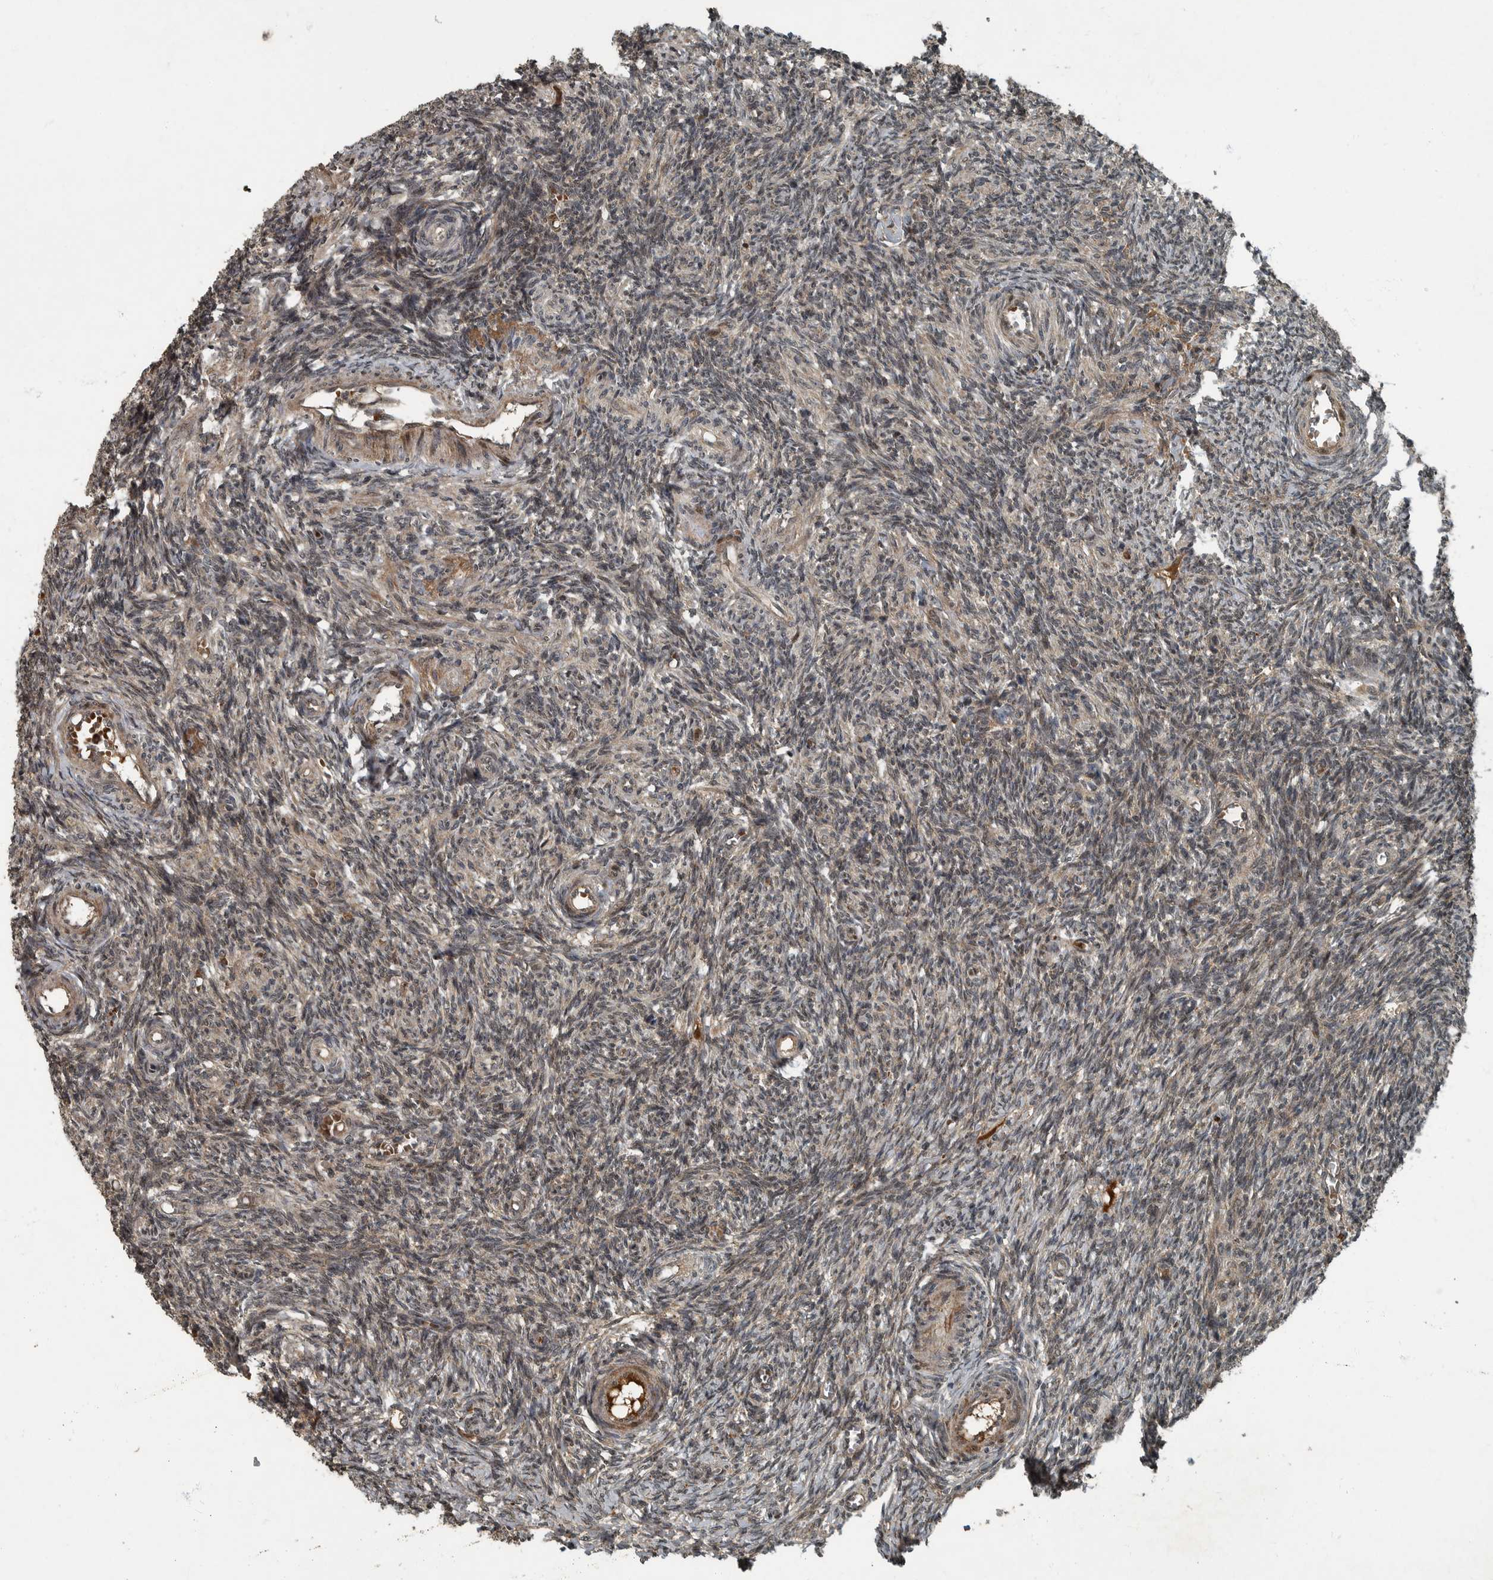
{"staining": {"intensity": "moderate", "quantity": ">75%", "location": "cytoplasmic/membranous,nuclear"}, "tissue": "ovary", "cell_type": "Follicle cells", "image_type": "normal", "snomed": [{"axis": "morphology", "description": "Normal tissue, NOS"}, {"axis": "topography", "description": "Ovary"}], "caption": "A micrograph showing moderate cytoplasmic/membranous,nuclear staining in approximately >75% of follicle cells in normal ovary, as visualized by brown immunohistochemical staining.", "gene": "FOXO1", "patient": {"sex": "female", "age": 27}}